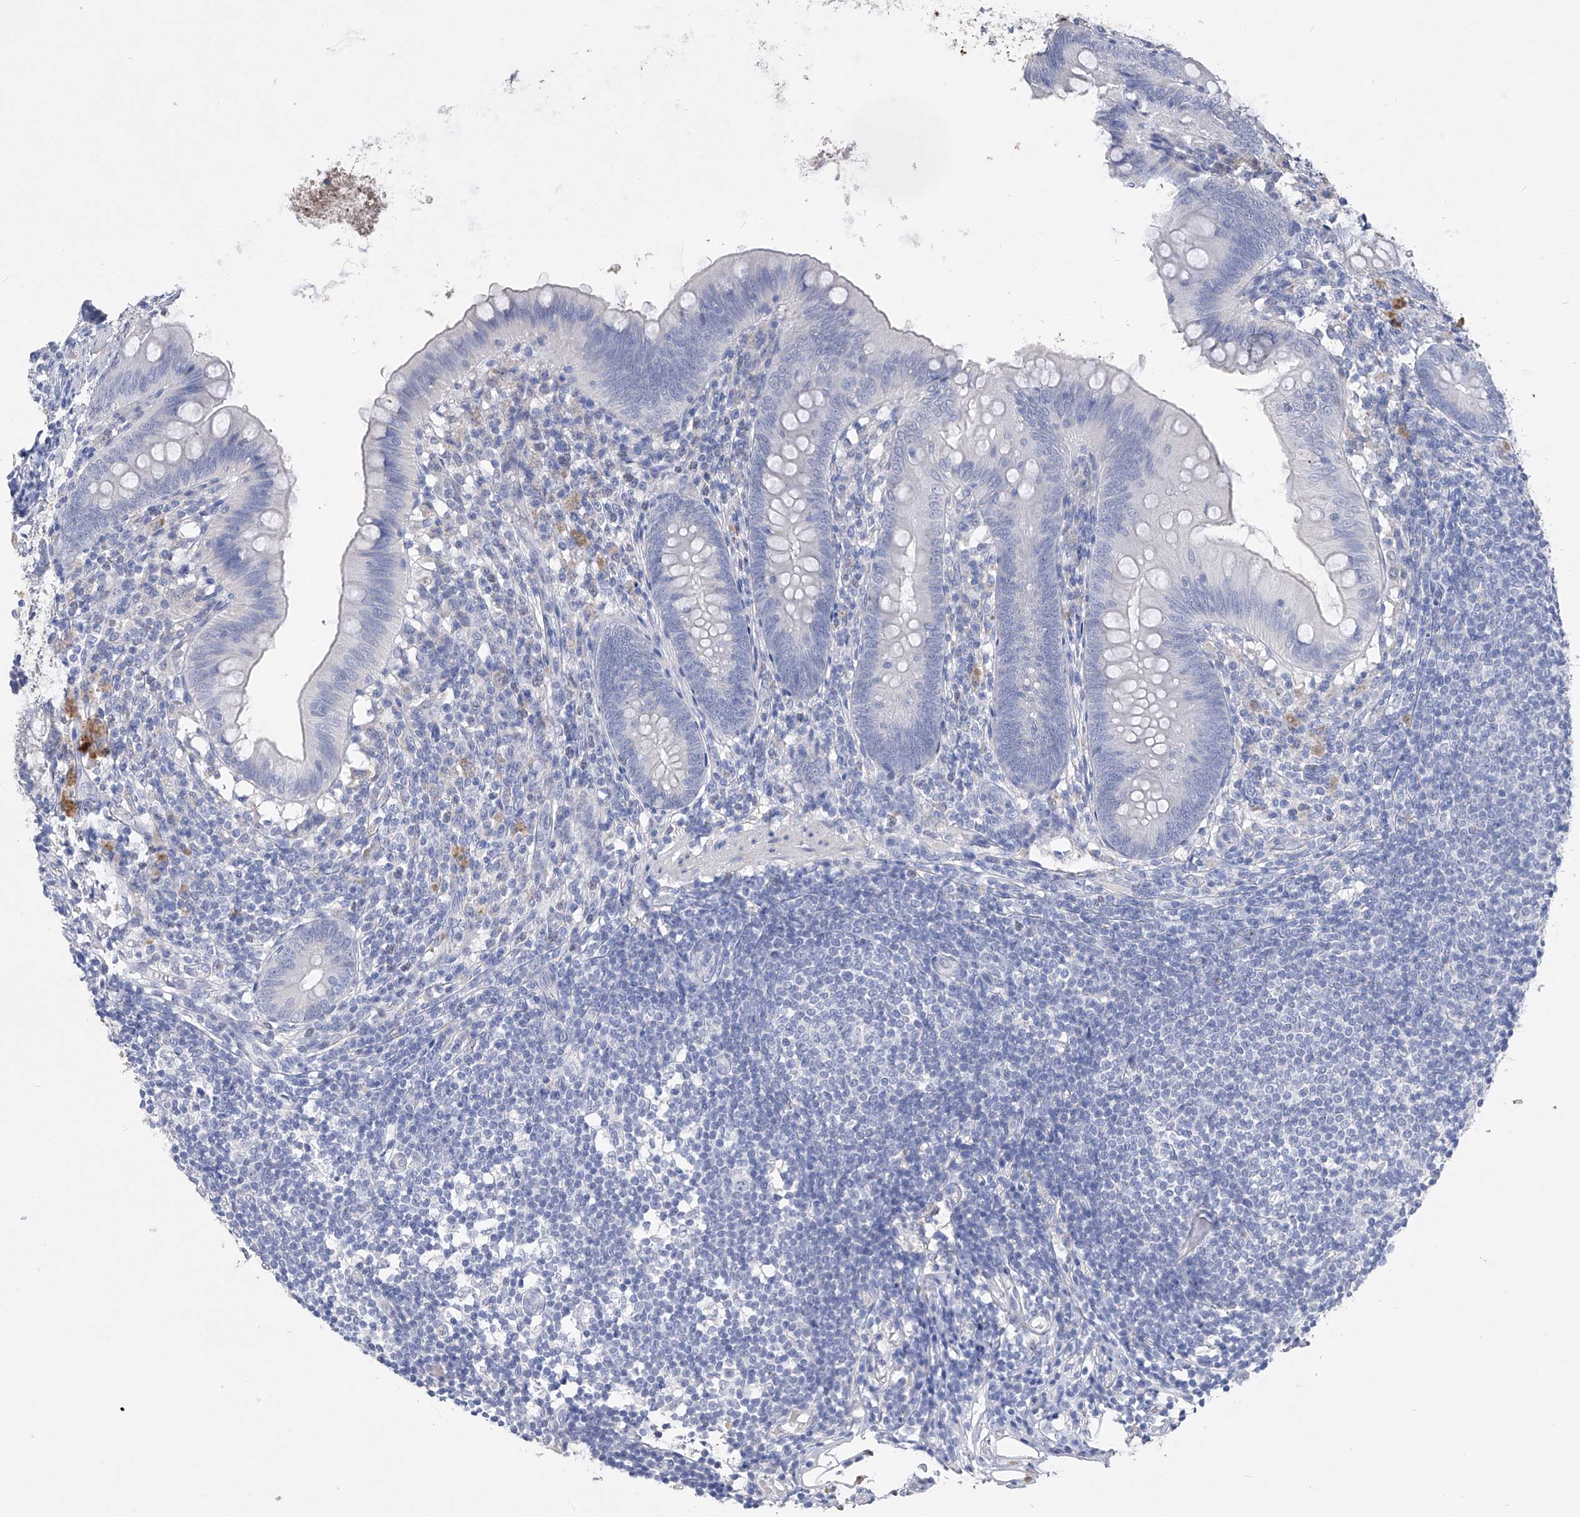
{"staining": {"intensity": "negative", "quantity": "none", "location": "none"}, "tissue": "appendix", "cell_type": "Glandular cells", "image_type": "normal", "snomed": [{"axis": "morphology", "description": "Normal tissue, NOS"}, {"axis": "topography", "description": "Appendix"}], "caption": "This micrograph is of normal appendix stained with immunohistochemistry to label a protein in brown with the nuclei are counter-stained blue. There is no positivity in glandular cells.", "gene": "ADRA1A", "patient": {"sex": "female", "age": 62}}